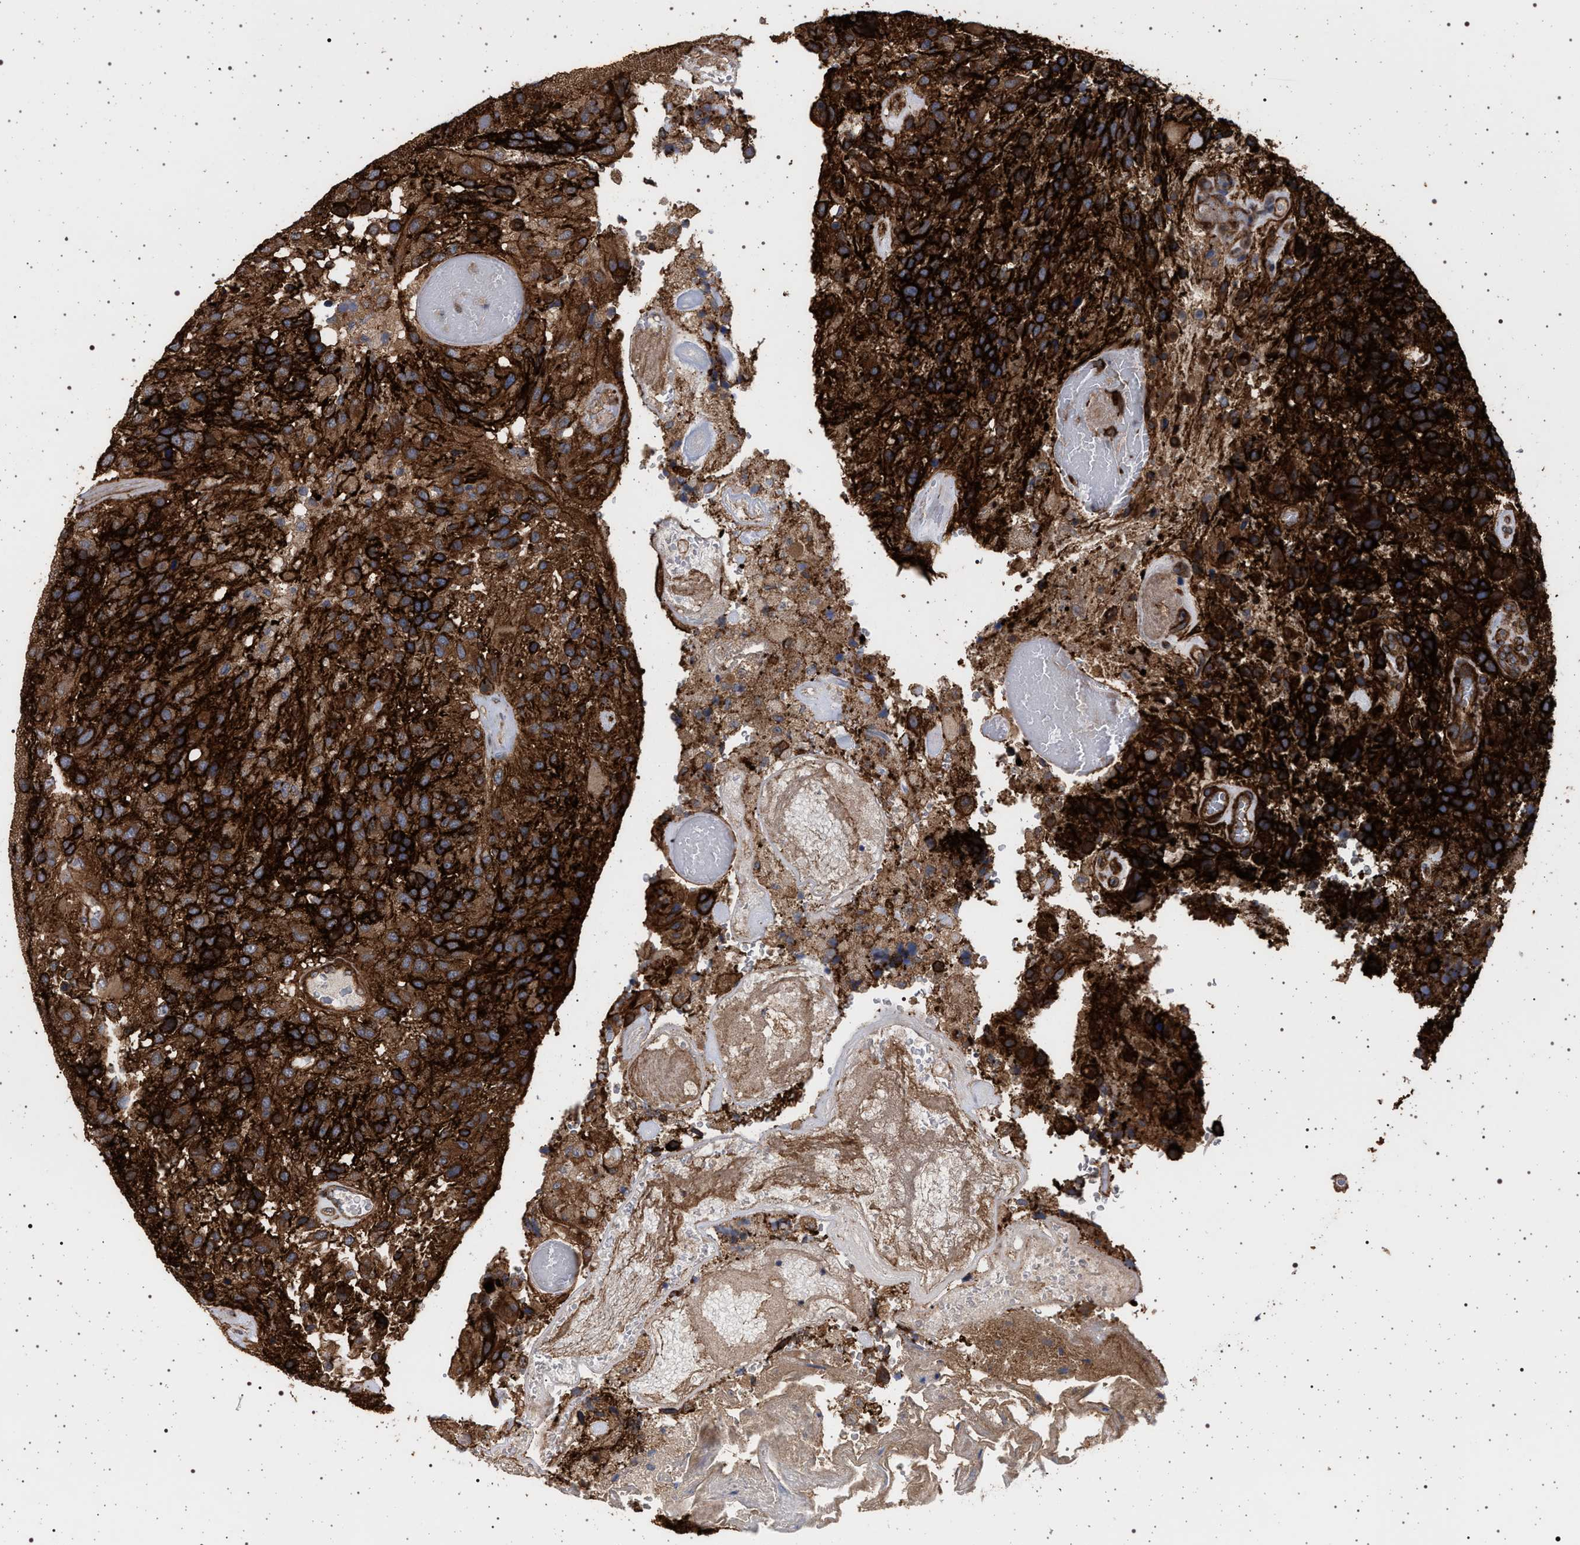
{"staining": {"intensity": "strong", "quantity": ">75%", "location": "cytoplasmic/membranous"}, "tissue": "glioma", "cell_type": "Tumor cells", "image_type": "cancer", "snomed": [{"axis": "morphology", "description": "Glioma, malignant, High grade"}, {"axis": "topography", "description": "Brain"}], "caption": "This is a micrograph of IHC staining of high-grade glioma (malignant), which shows strong positivity in the cytoplasmic/membranous of tumor cells.", "gene": "IFT20", "patient": {"sex": "female", "age": 58}}